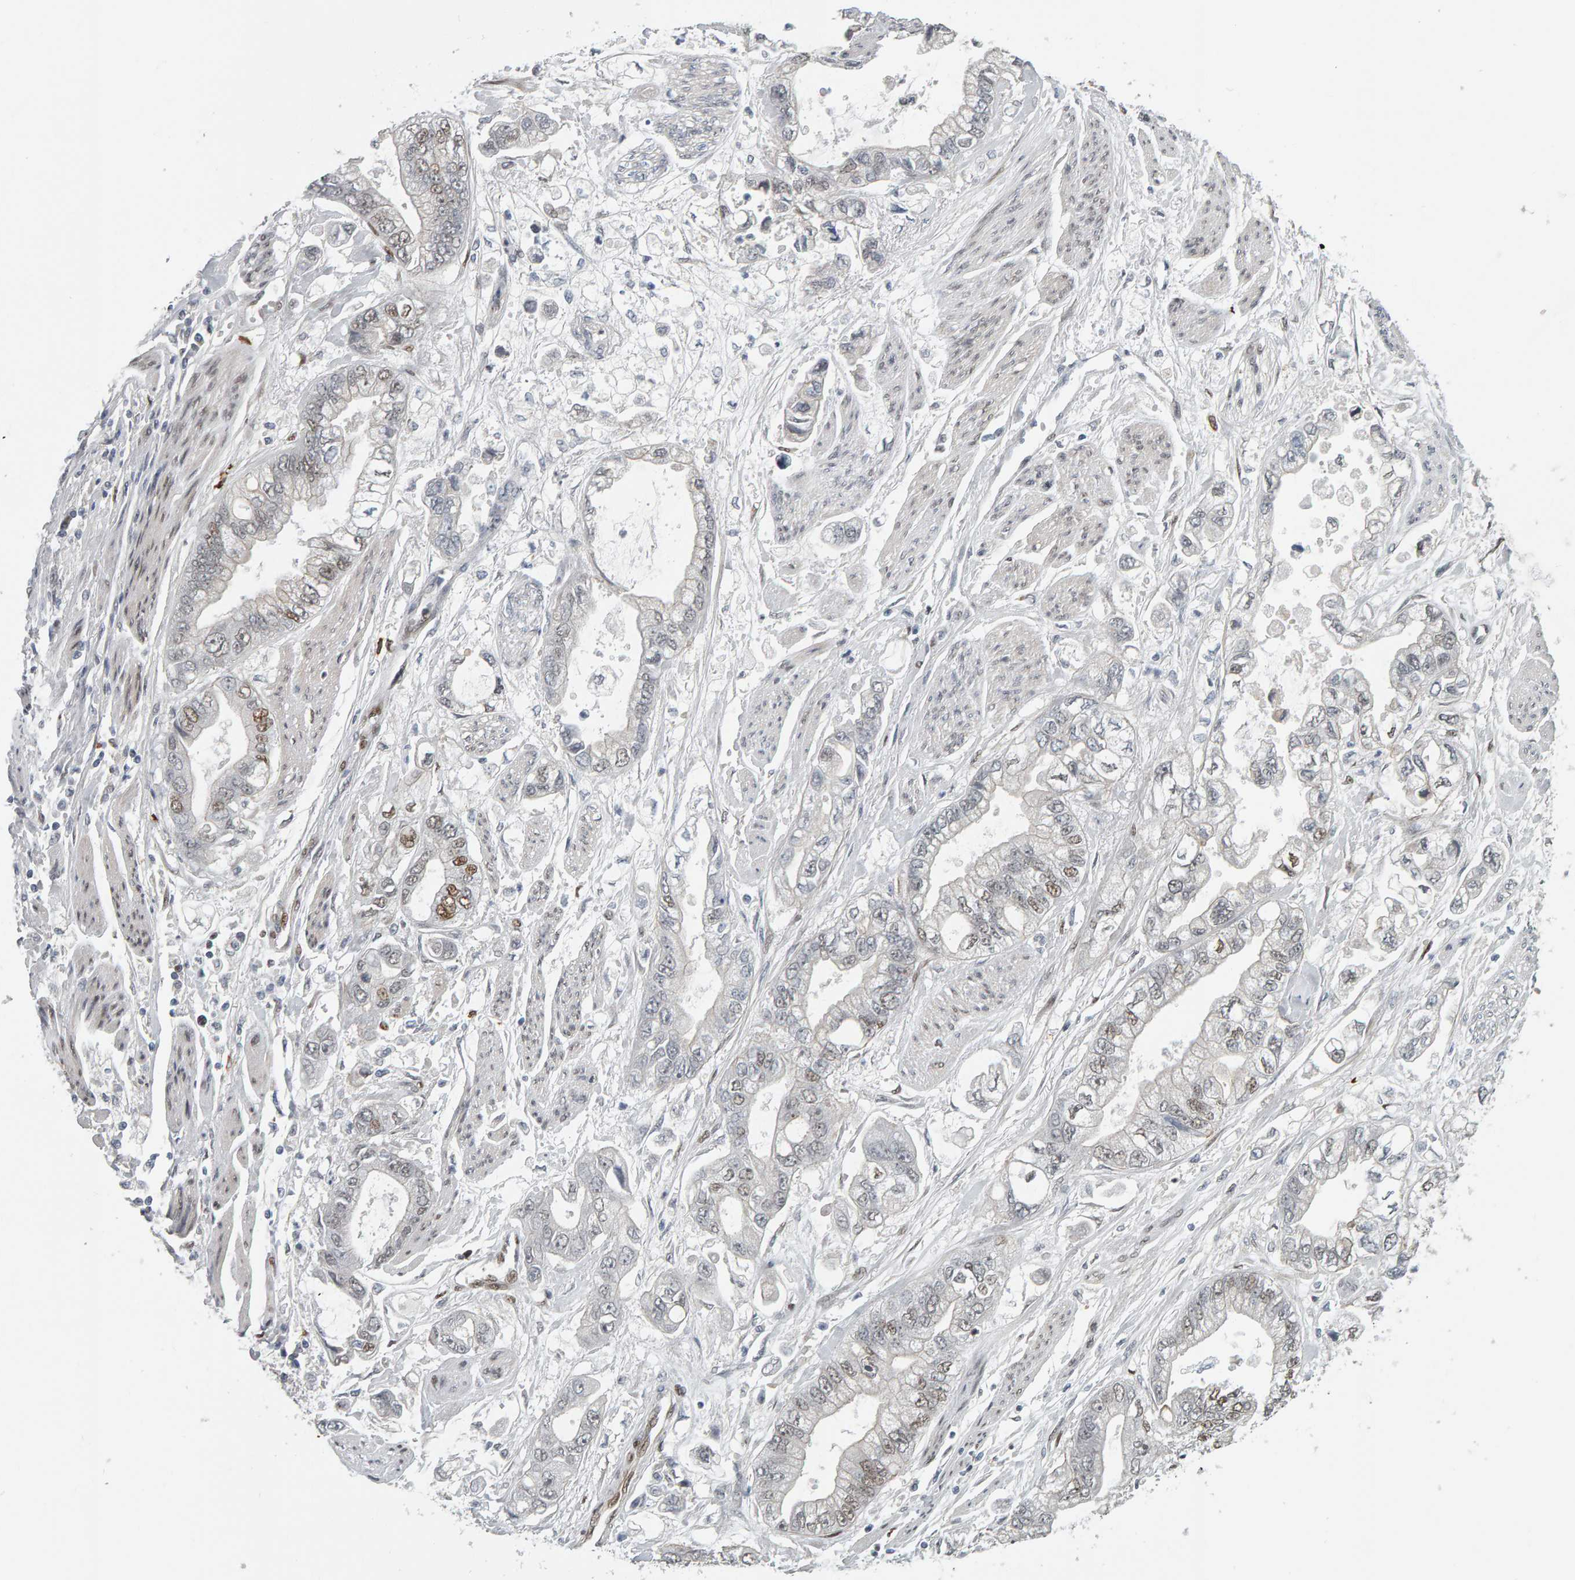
{"staining": {"intensity": "moderate", "quantity": "25%-75%", "location": "nuclear"}, "tissue": "stomach cancer", "cell_type": "Tumor cells", "image_type": "cancer", "snomed": [{"axis": "morphology", "description": "Normal tissue, NOS"}, {"axis": "morphology", "description": "Adenocarcinoma, NOS"}, {"axis": "topography", "description": "Stomach"}], "caption": "Immunohistochemical staining of human stomach adenocarcinoma demonstrates medium levels of moderate nuclear staining in approximately 25%-75% of tumor cells.", "gene": "ATF7IP", "patient": {"sex": "male", "age": 62}}